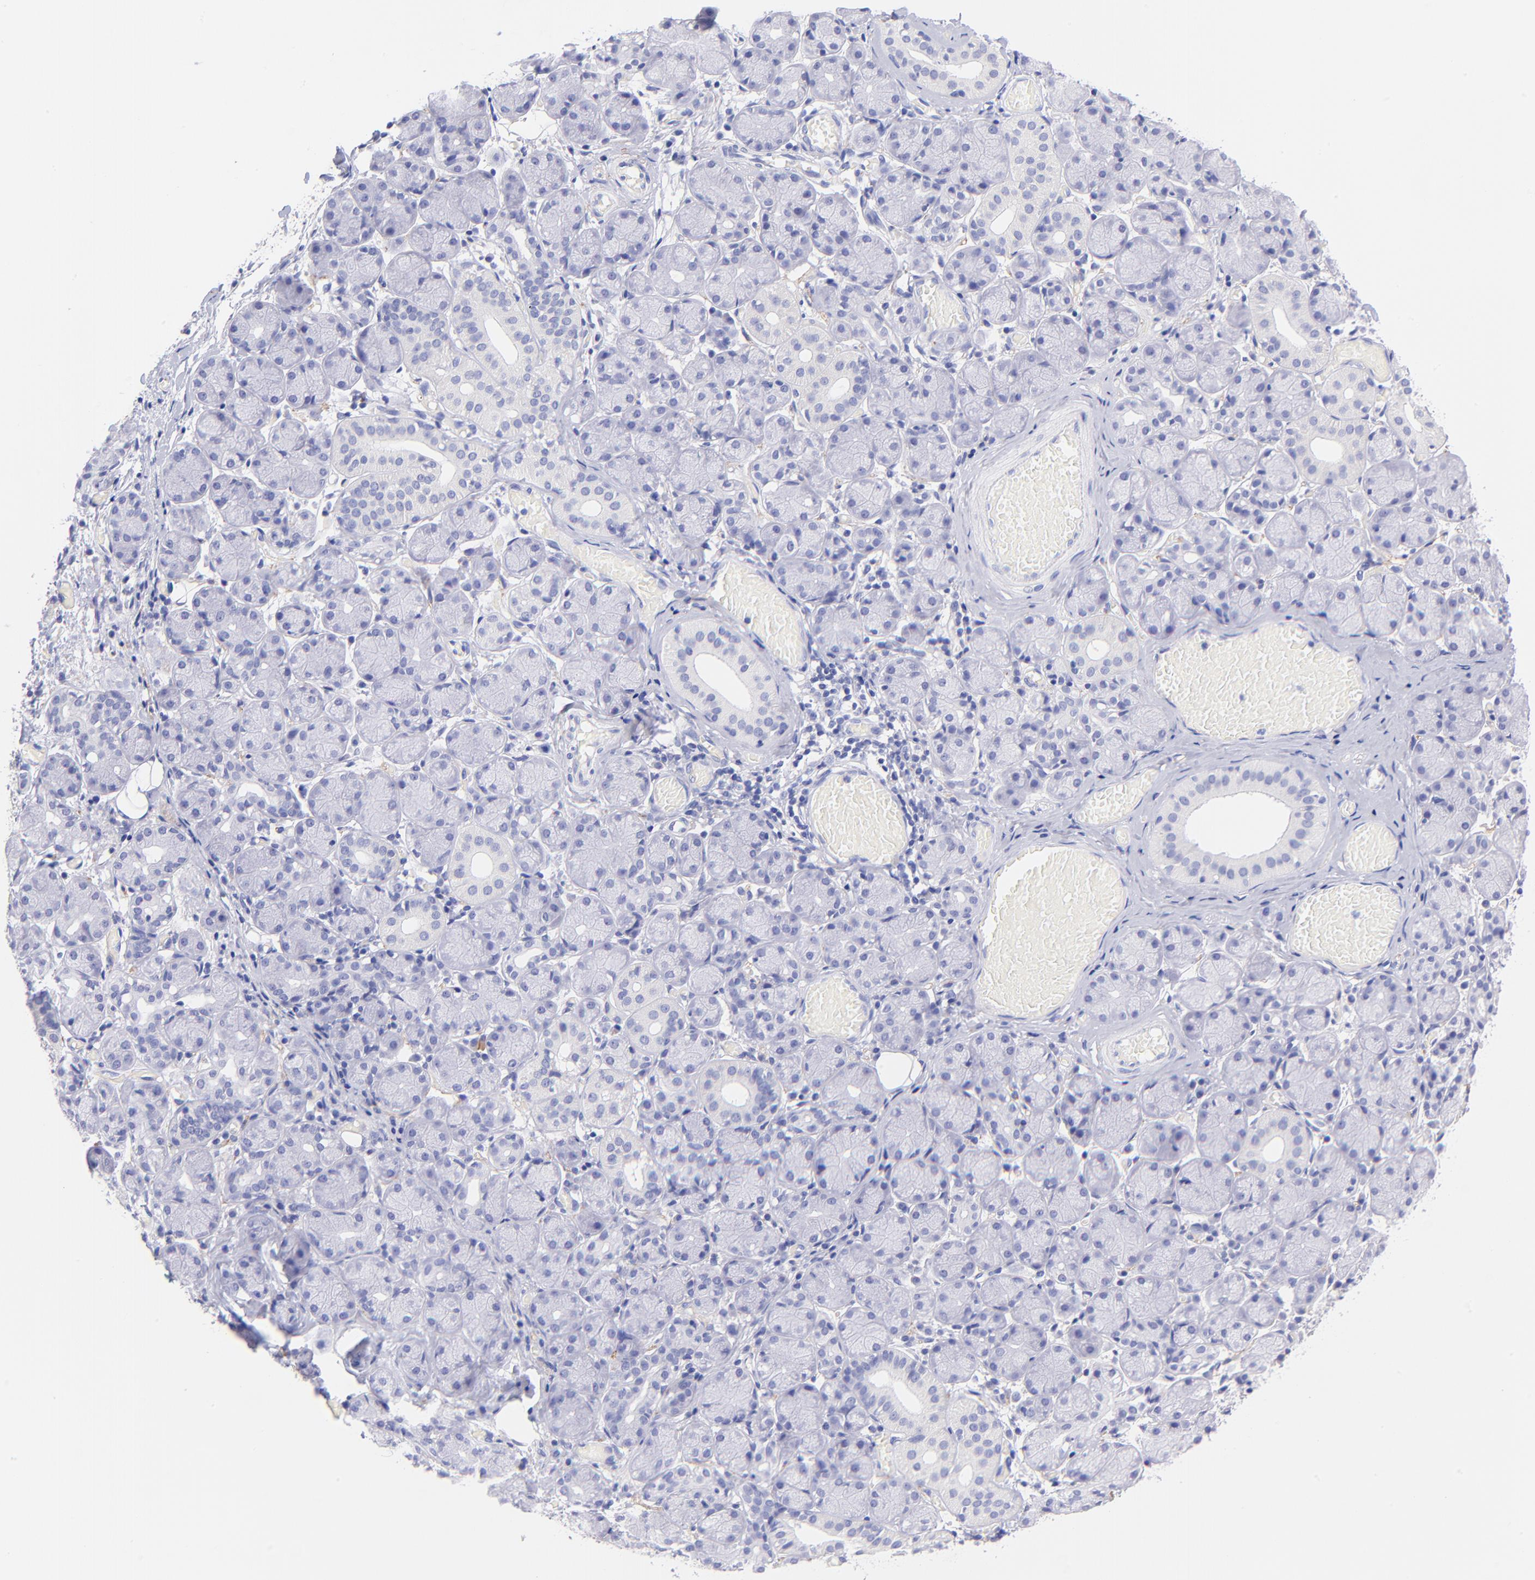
{"staining": {"intensity": "negative", "quantity": "none", "location": "none"}, "tissue": "salivary gland", "cell_type": "Glandular cells", "image_type": "normal", "snomed": [{"axis": "morphology", "description": "Normal tissue, NOS"}, {"axis": "topography", "description": "Salivary gland"}], "caption": "High magnification brightfield microscopy of unremarkable salivary gland stained with DAB (brown) and counterstained with hematoxylin (blue): glandular cells show no significant expression.", "gene": "RAB3B", "patient": {"sex": "female", "age": 24}}